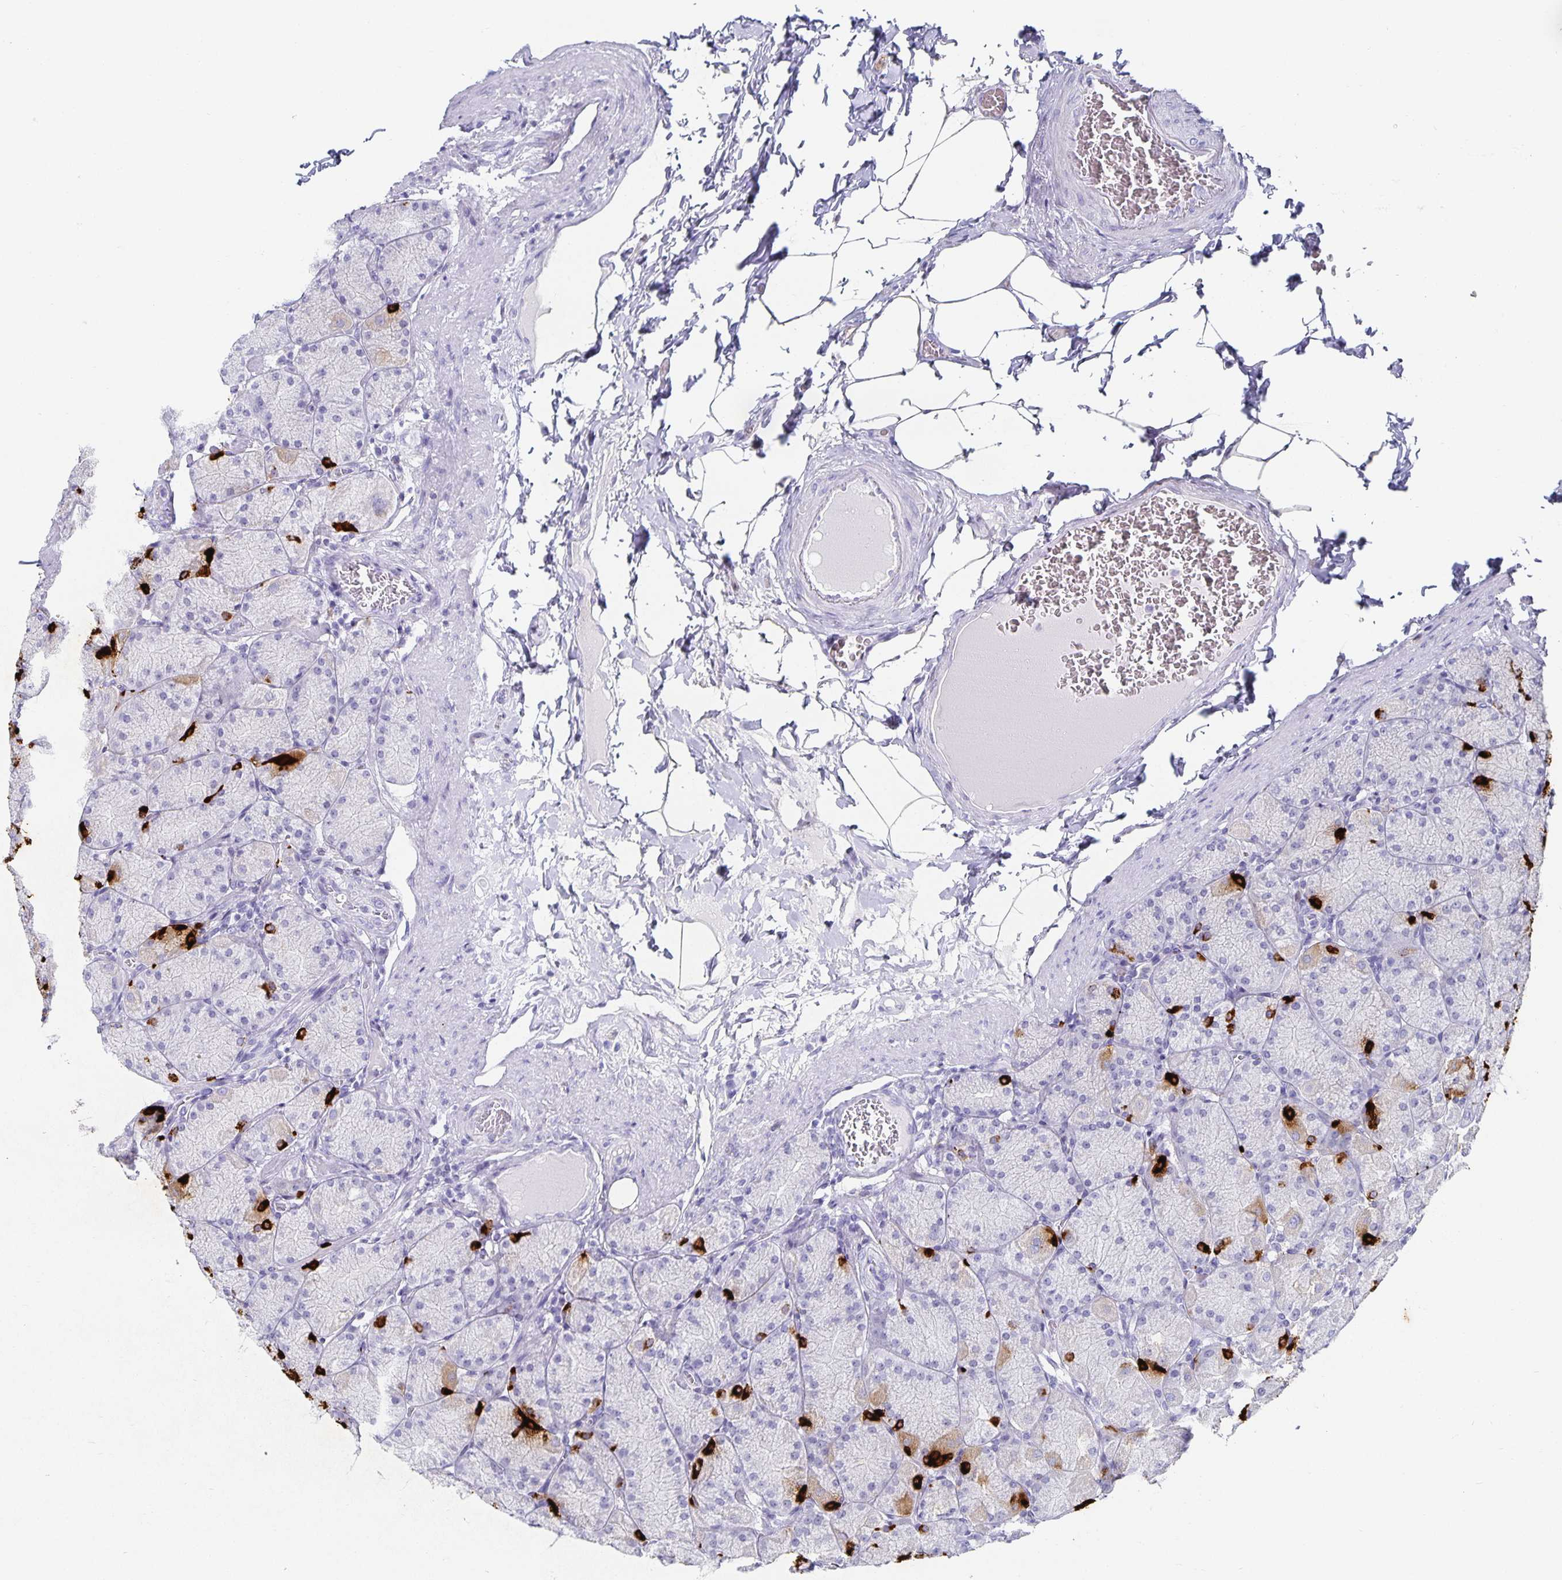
{"staining": {"intensity": "strong", "quantity": "<25%", "location": "cytoplasmic/membranous"}, "tissue": "stomach", "cell_type": "Glandular cells", "image_type": "normal", "snomed": [{"axis": "morphology", "description": "Normal tissue, NOS"}, {"axis": "topography", "description": "Stomach, upper"}], "caption": "Strong cytoplasmic/membranous staining for a protein is appreciated in about <25% of glandular cells of normal stomach using immunohistochemistry.", "gene": "CHGA", "patient": {"sex": "female", "age": 56}}